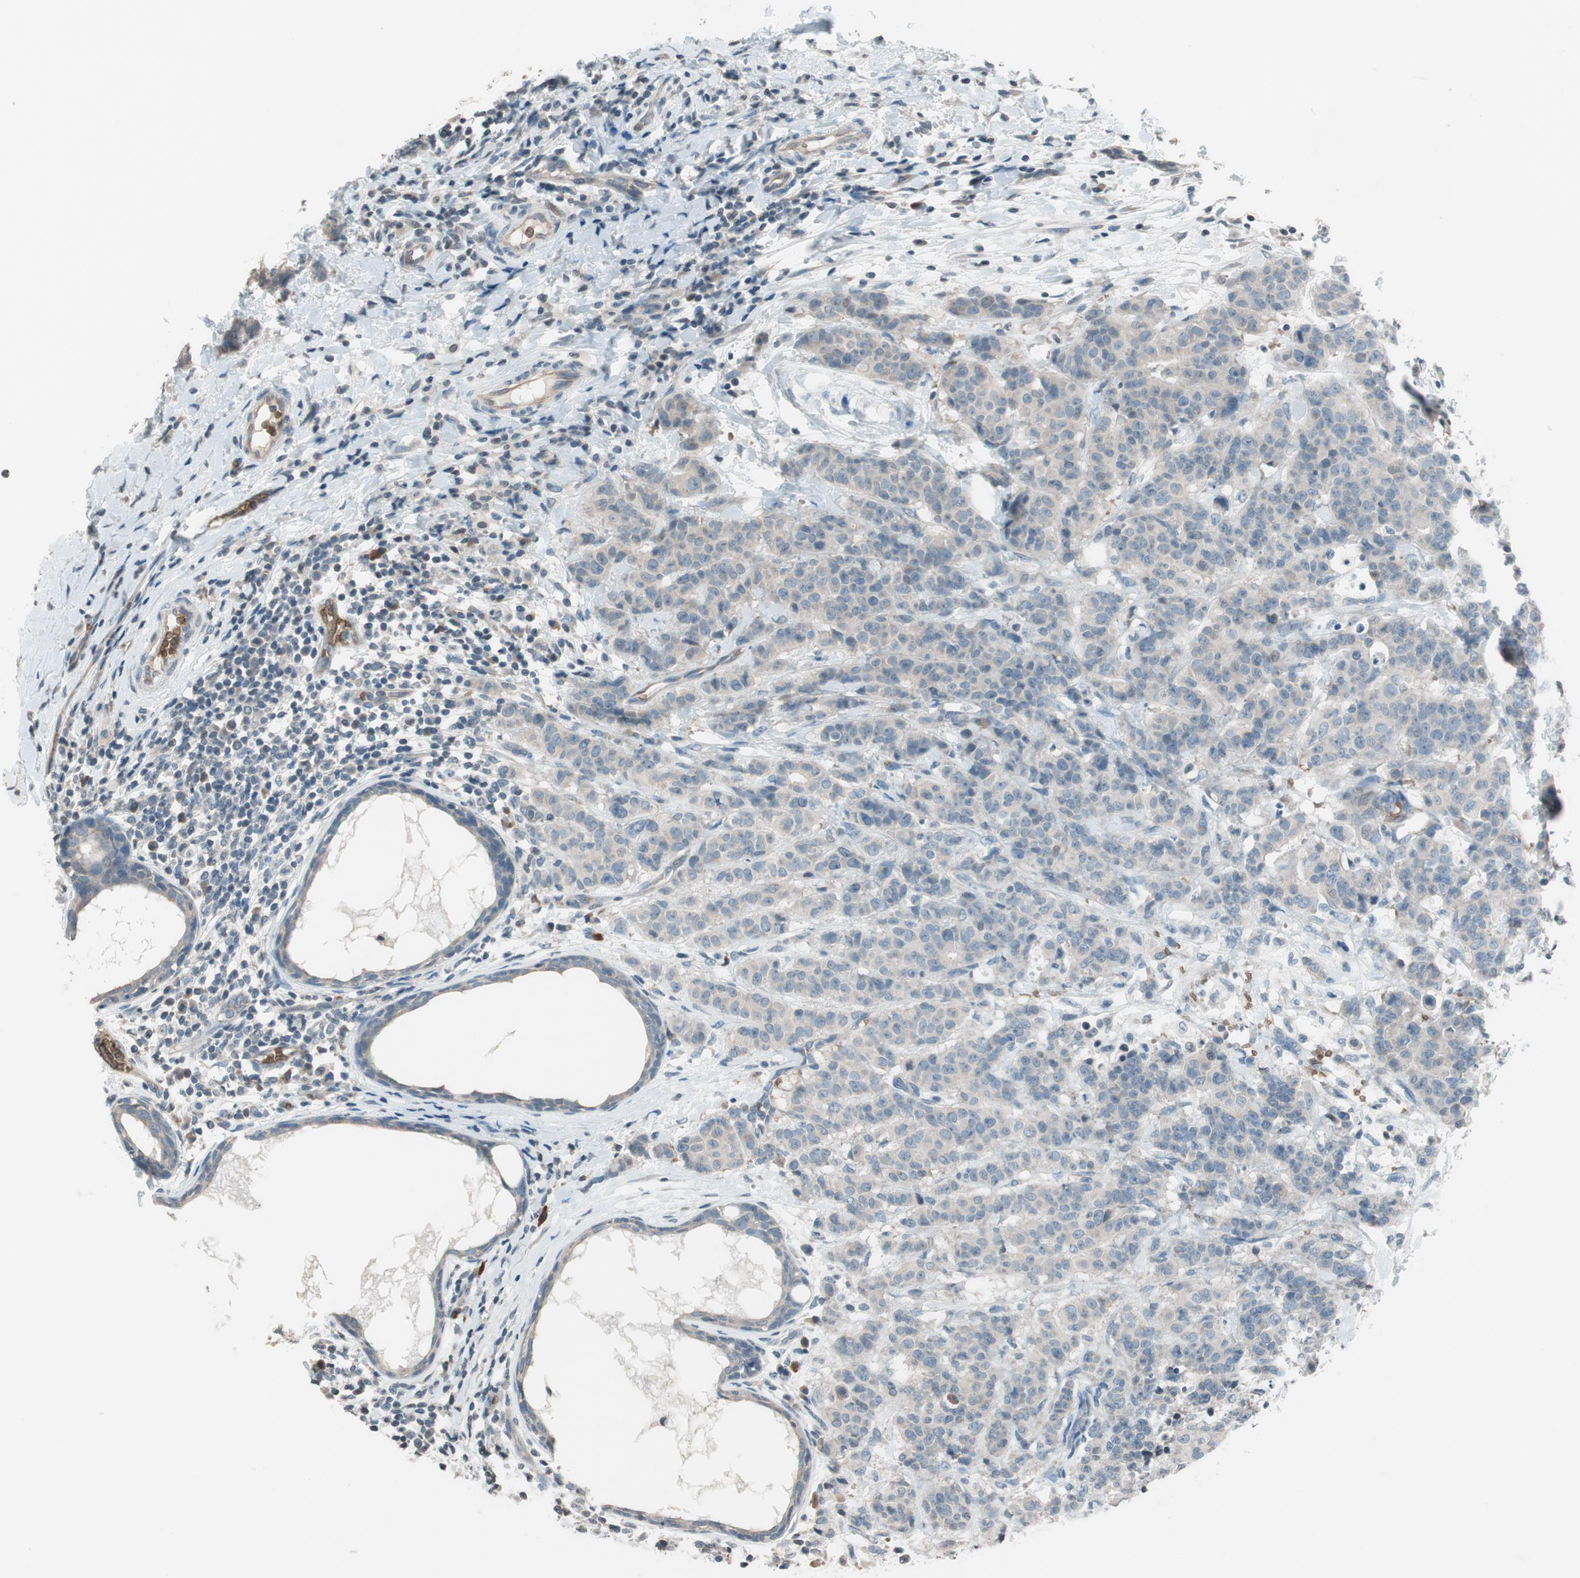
{"staining": {"intensity": "weak", "quantity": ">75%", "location": "cytoplasmic/membranous"}, "tissue": "breast cancer", "cell_type": "Tumor cells", "image_type": "cancer", "snomed": [{"axis": "morphology", "description": "Duct carcinoma"}, {"axis": "topography", "description": "Breast"}], "caption": "Breast invasive ductal carcinoma stained for a protein (brown) shows weak cytoplasmic/membranous positive staining in about >75% of tumor cells.", "gene": "GYPC", "patient": {"sex": "female", "age": 40}}